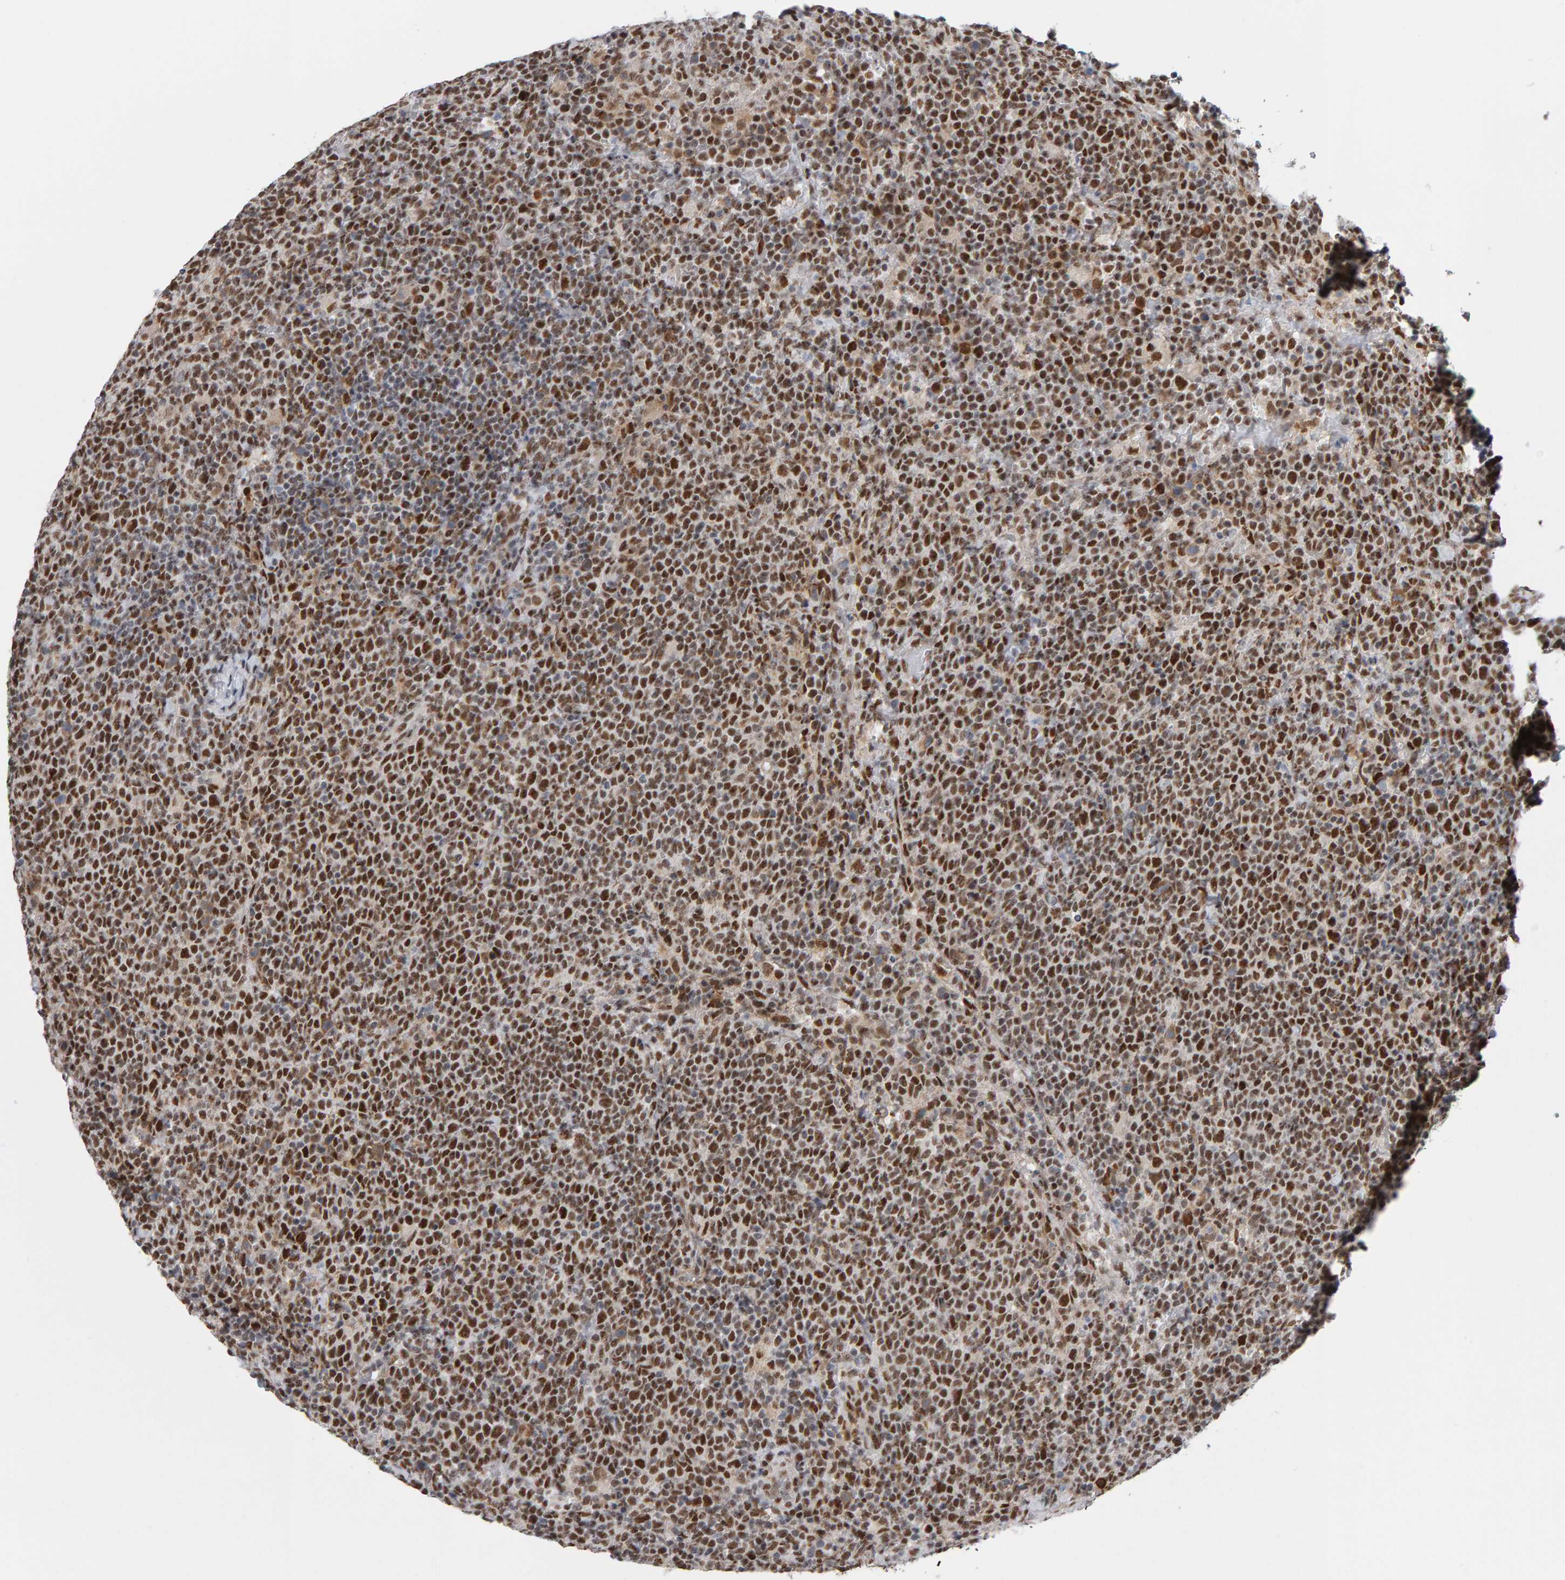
{"staining": {"intensity": "moderate", "quantity": ">75%", "location": "nuclear"}, "tissue": "lymphoma", "cell_type": "Tumor cells", "image_type": "cancer", "snomed": [{"axis": "morphology", "description": "Malignant lymphoma, non-Hodgkin's type, High grade"}, {"axis": "topography", "description": "Lymph node"}], "caption": "Human lymphoma stained with a protein marker reveals moderate staining in tumor cells.", "gene": "ATF7IP", "patient": {"sex": "male", "age": 61}}